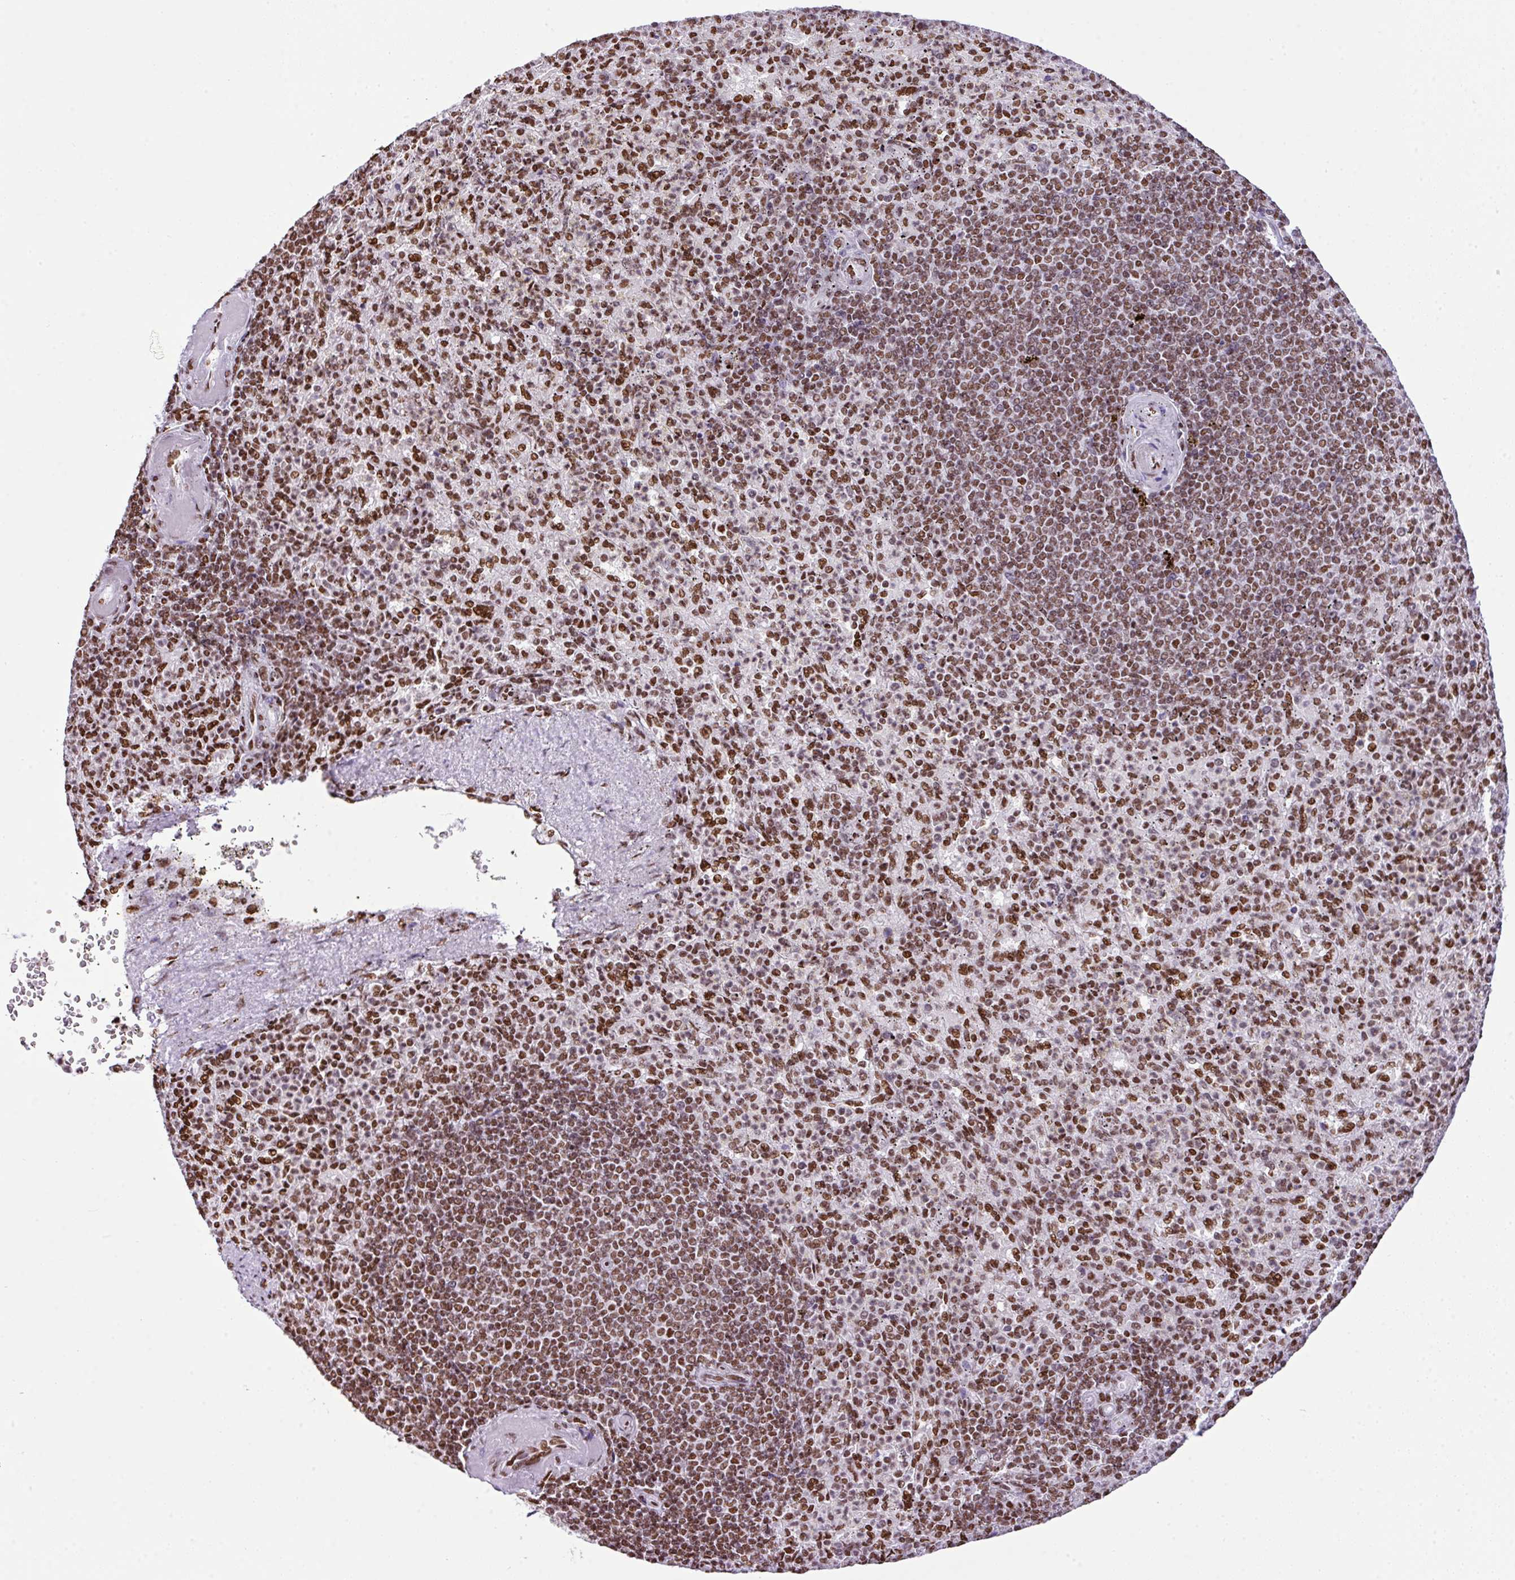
{"staining": {"intensity": "moderate", "quantity": ">75%", "location": "nuclear"}, "tissue": "spleen", "cell_type": "Cells in red pulp", "image_type": "normal", "snomed": [{"axis": "morphology", "description": "Normal tissue, NOS"}, {"axis": "topography", "description": "Spleen"}], "caption": "Protein staining of unremarkable spleen exhibits moderate nuclear staining in approximately >75% of cells in red pulp. (DAB (3,3'-diaminobenzidine) IHC, brown staining for protein, blue staining for nuclei).", "gene": "RARG", "patient": {"sex": "female", "age": 74}}